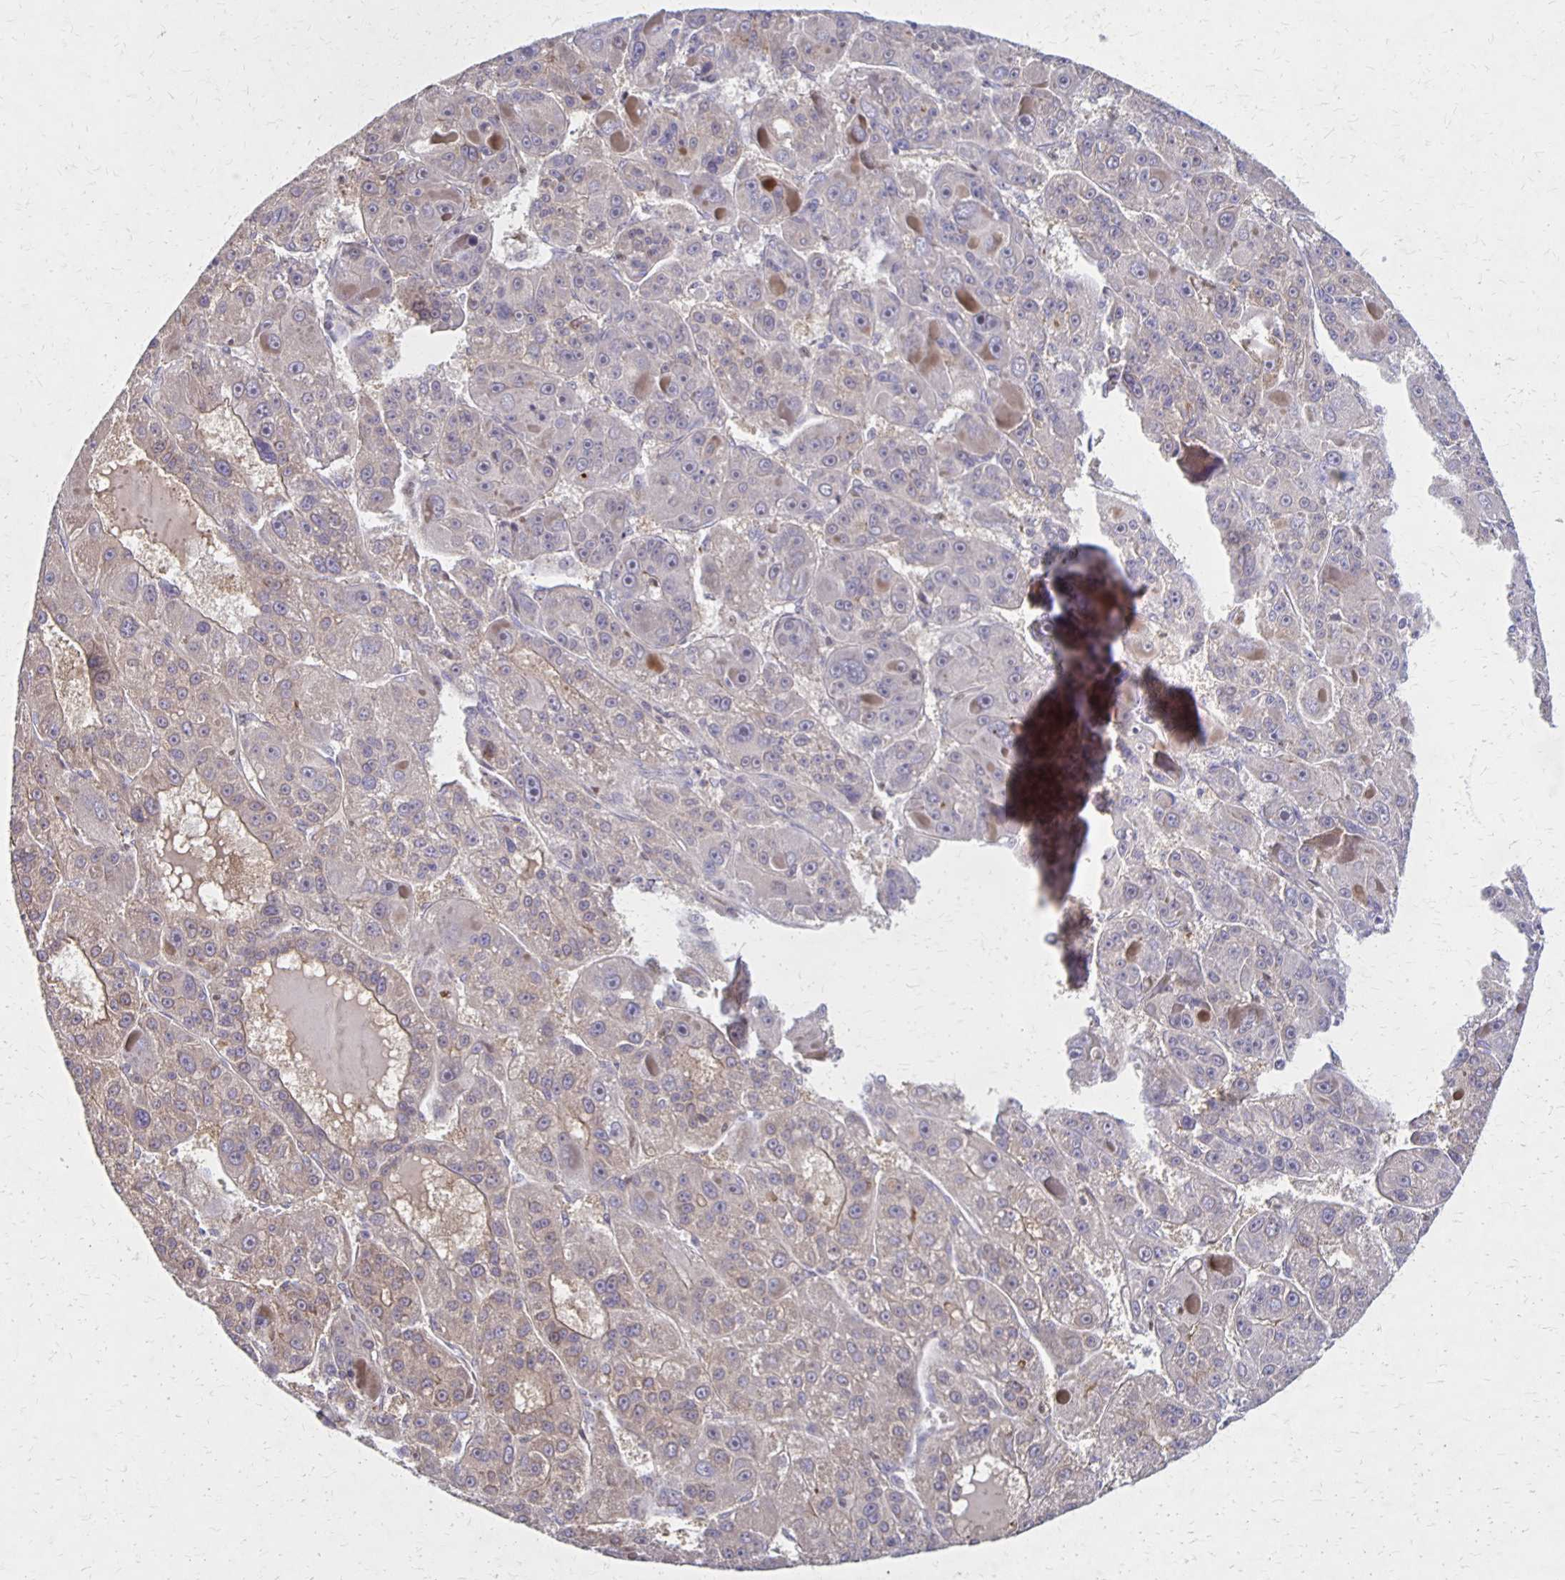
{"staining": {"intensity": "weak", "quantity": "<25%", "location": "cytoplasmic/membranous"}, "tissue": "liver cancer", "cell_type": "Tumor cells", "image_type": "cancer", "snomed": [{"axis": "morphology", "description": "Carcinoma, Hepatocellular, NOS"}, {"axis": "topography", "description": "Liver"}], "caption": "IHC of liver cancer demonstrates no staining in tumor cells. (Stains: DAB immunohistochemistry (IHC) with hematoxylin counter stain, Microscopy: brightfield microscopy at high magnification).", "gene": "NOG", "patient": {"sex": "male", "age": 76}}